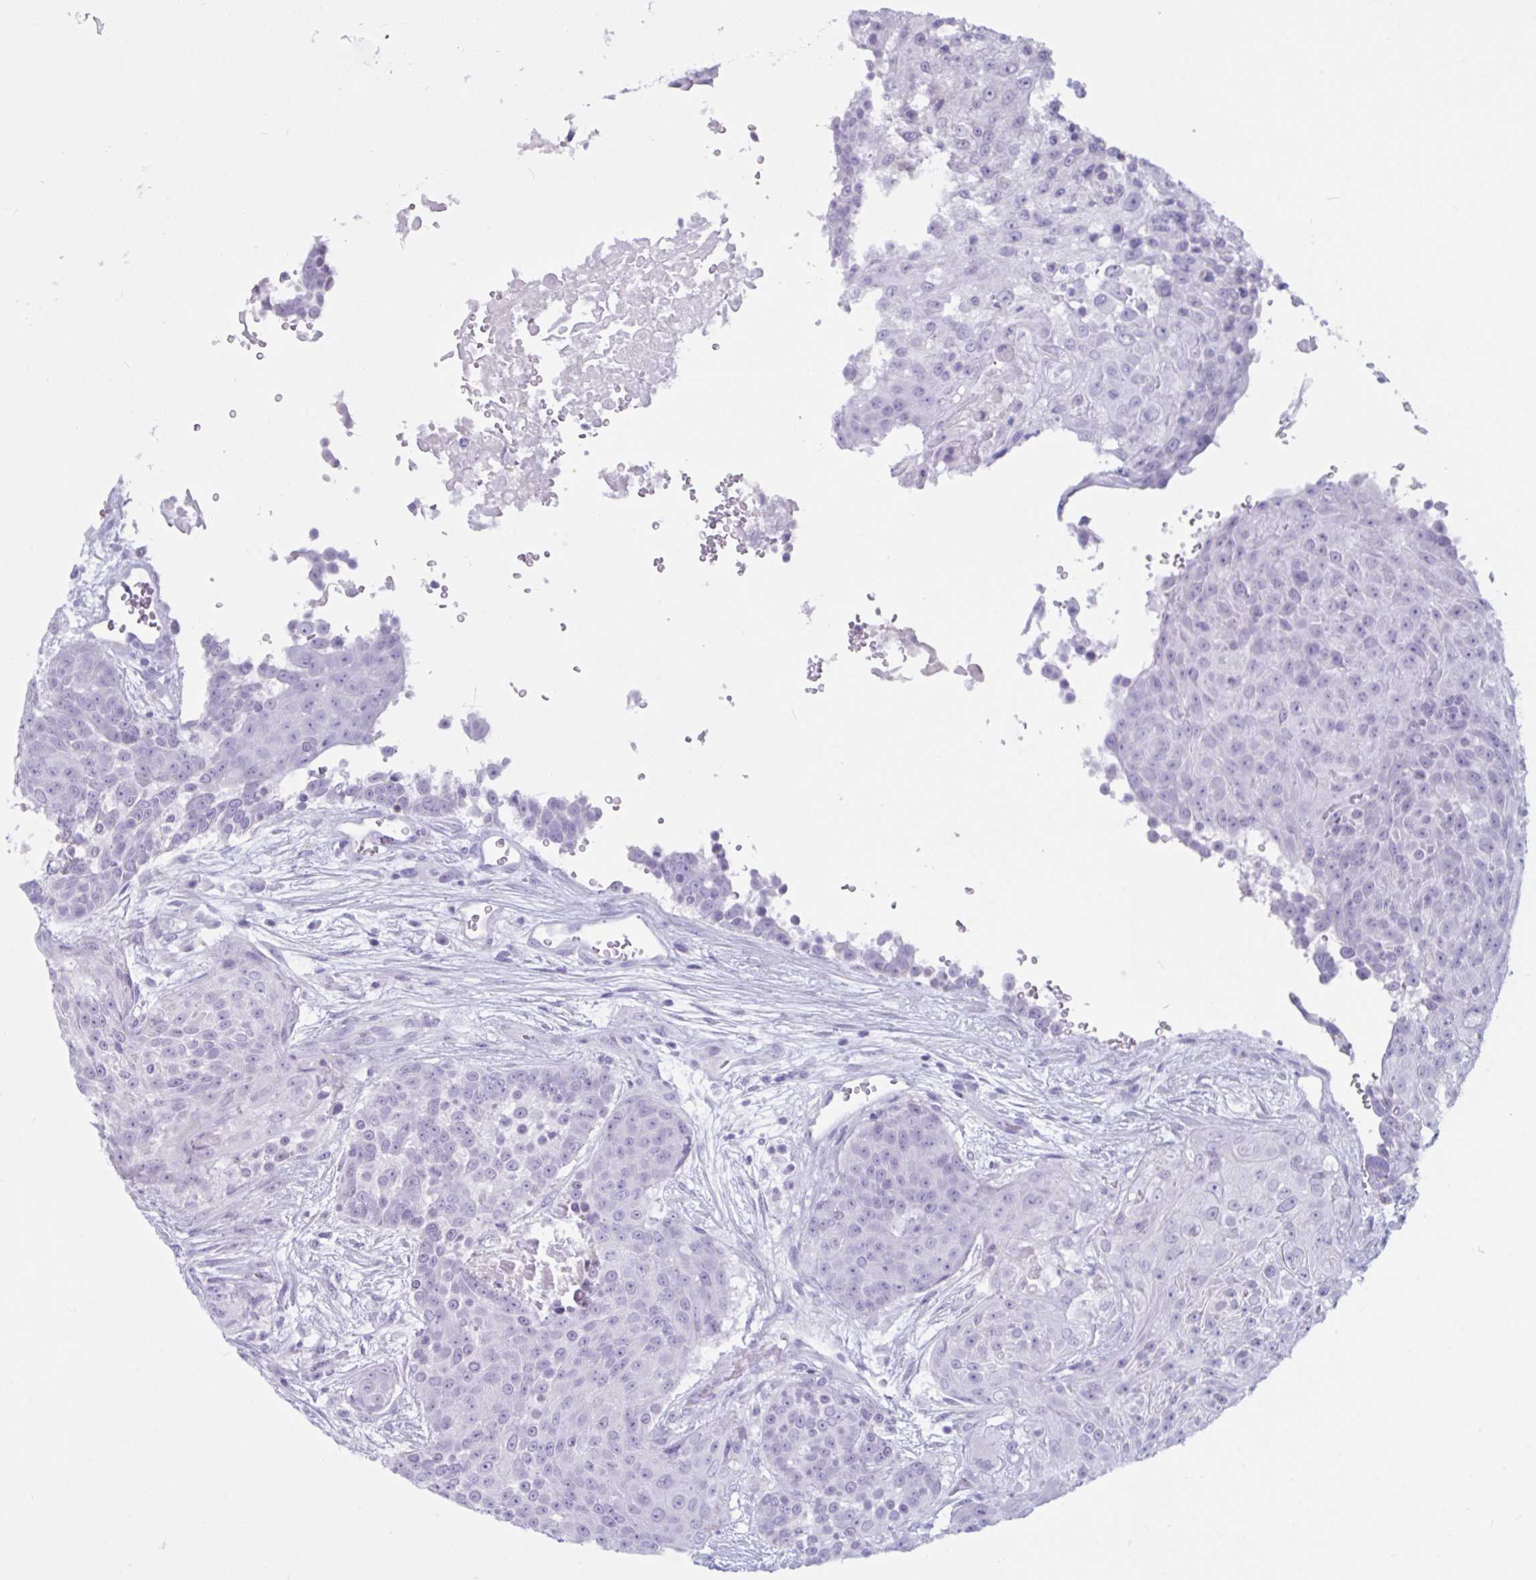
{"staining": {"intensity": "negative", "quantity": "none", "location": "none"}, "tissue": "urothelial cancer", "cell_type": "Tumor cells", "image_type": "cancer", "snomed": [{"axis": "morphology", "description": "Urothelial carcinoma, High grade"}, {"axis": "topography", "description": "Urinary bladder"}], "caption": "IHC of human urothelial cancer demonstrates no staining in tumor cells. The staining was performed using DAB to visualize the protein expression in brown, while the nuclei were stained in blue with hematoxylin (Magnification: 20x).", "gene": "BBS10", "patient": {"sex": "female", "age": 63}}